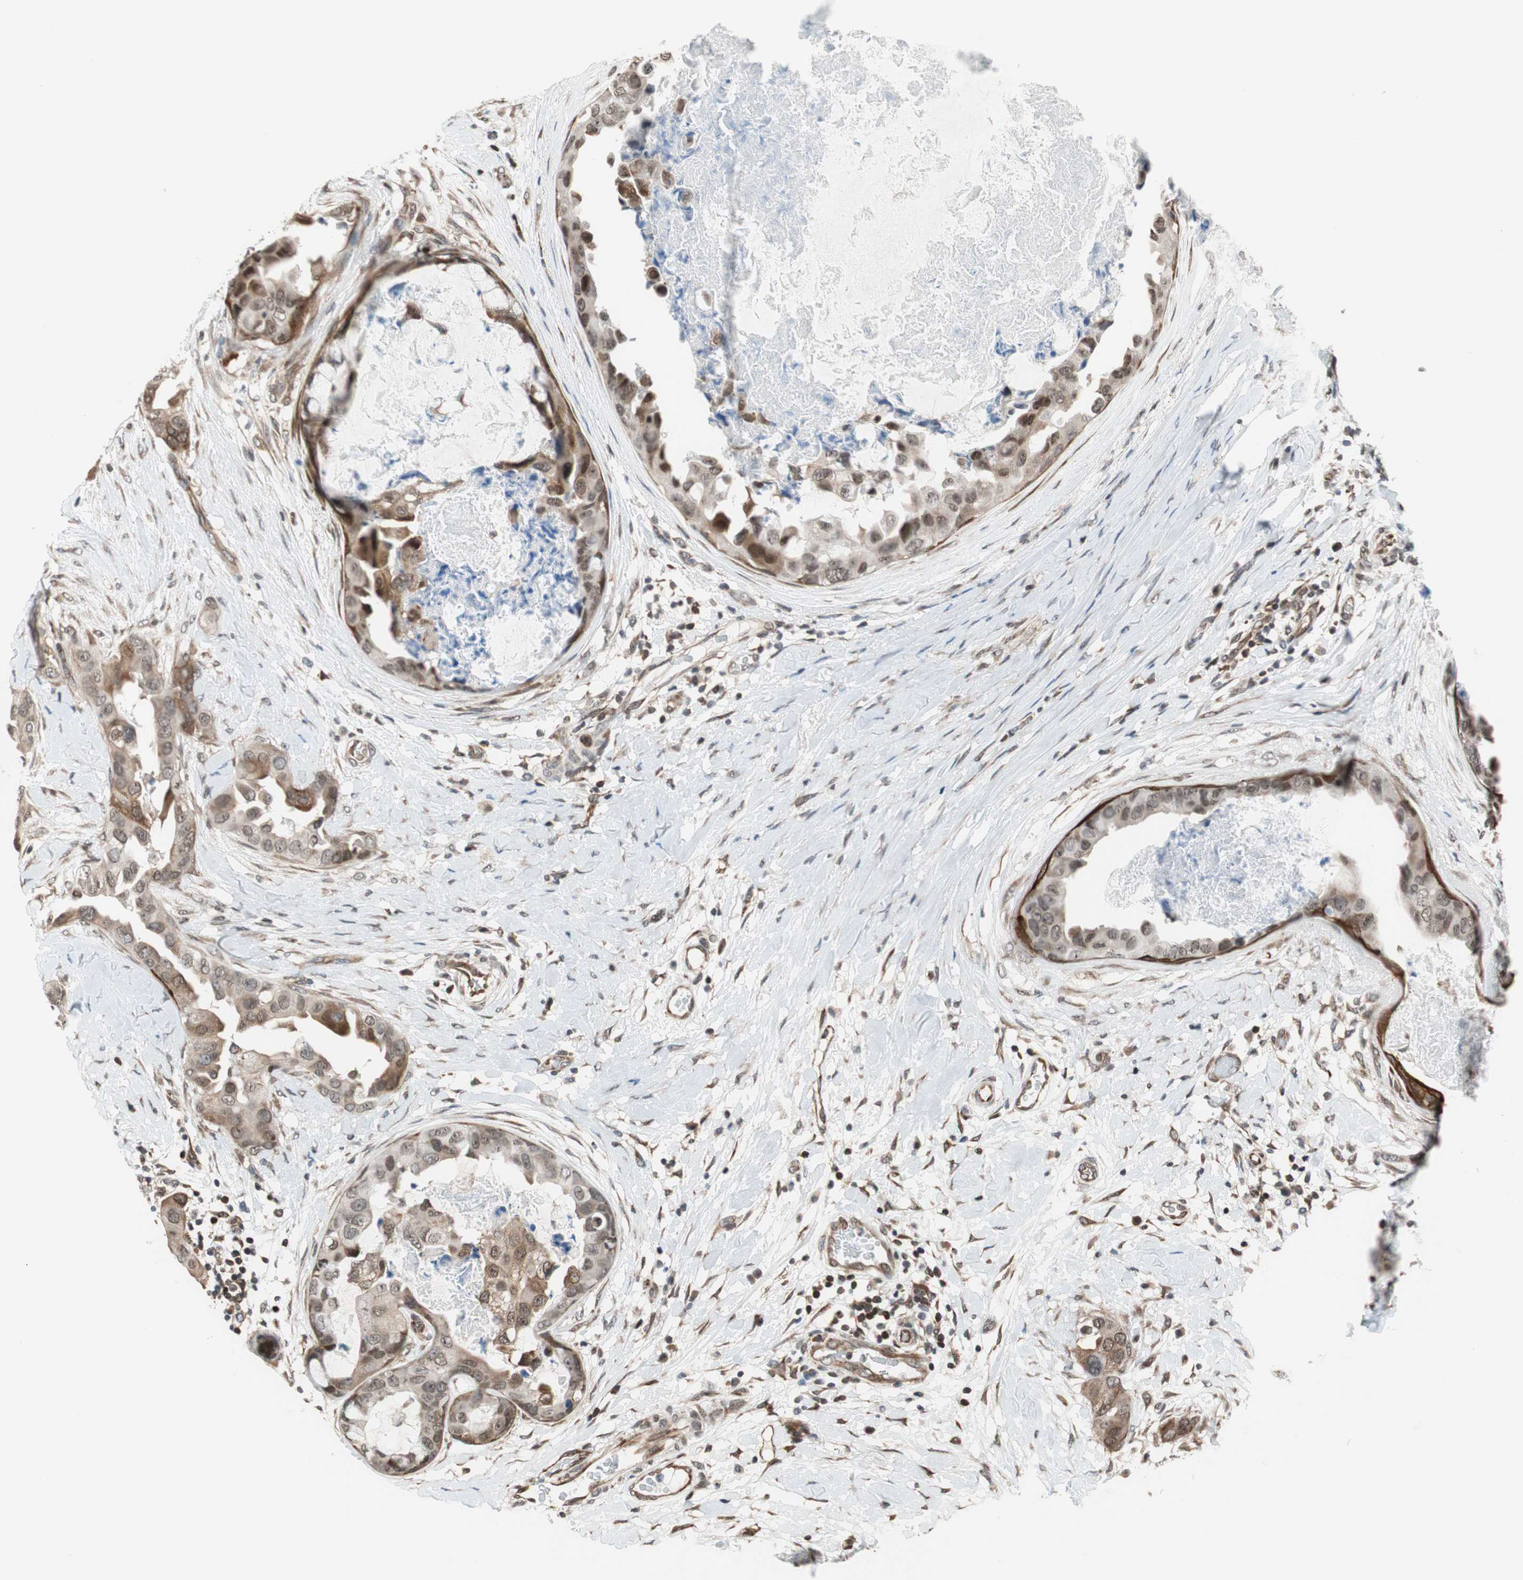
{"staining": {"intensity": "moderate", "quantity": "25%-75%", "location": "cytoplasmic/membranous"}, "tissue": "breast cancer", "cell_type": "Tumor cells", "image_type": "cancer", "snomed": [{"axis": "morphology", "description": "Duct carcinoma"}, {"axis": "topography", "description": "Breast"}], "caption": "IHC (DAB (3,3'-diaminobenzidine)) staining of breast cancer reveals moderate cytoplasmic/membranous protein staining in approximately 25%-75% of tumor cells. (DAB IHC with brightfield microscopy, high magnification).", "gene": "ZNF512B", "patient": {"sex": "female", "age": 40}}